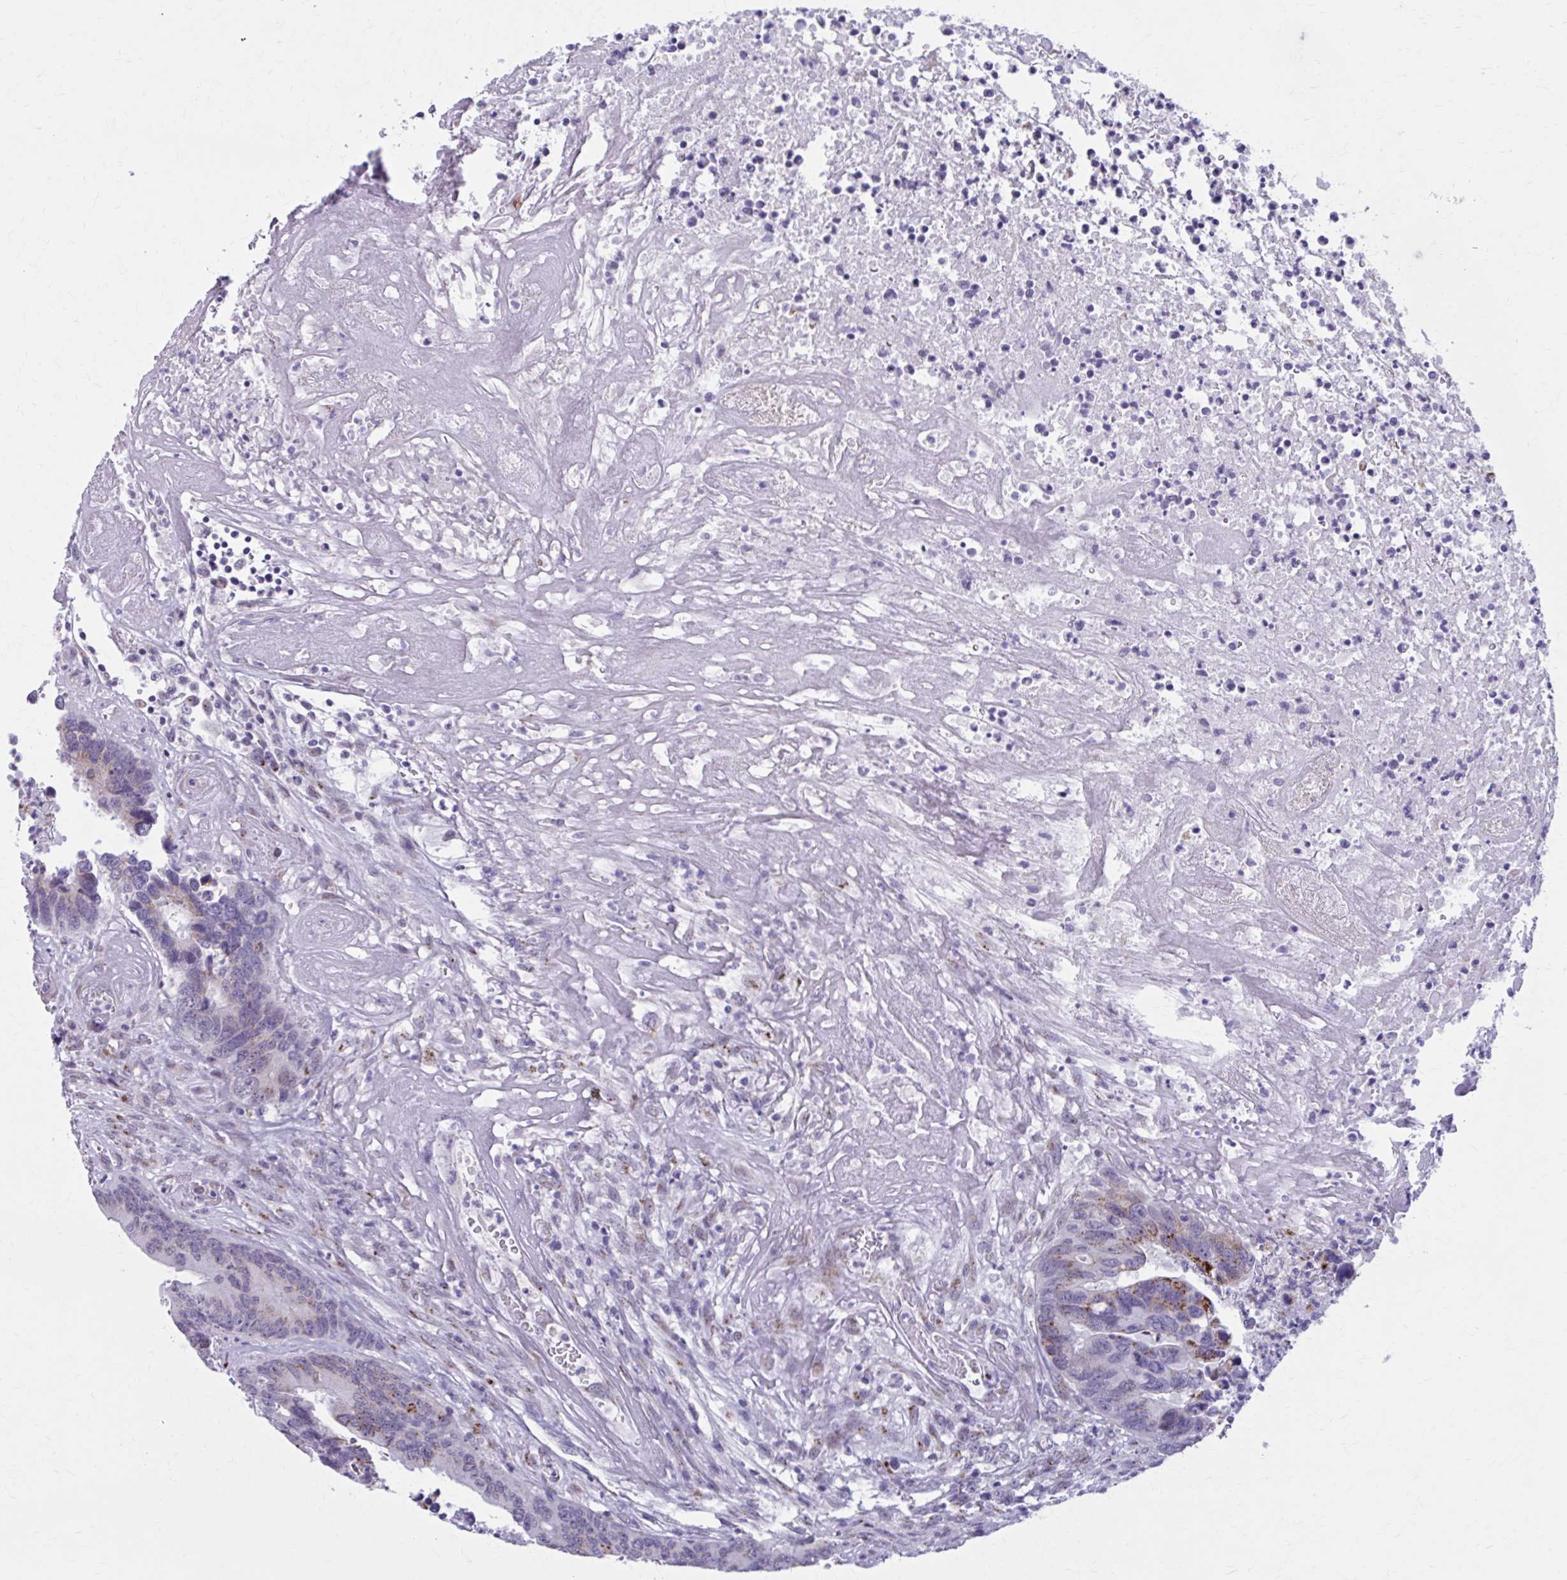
{"staining": {"intensity": "strong", "quantity": "25%-75%", "location": "cytoplasmic/membranous"}, "tissue": "colorectal cancer", "cell_type": "Tumor cells", "image_type": "cancer", "snomed": [{"axis": "morphology", "description": "Adenocarcinoma, NOS"}, {"axis": "topography", "description": "Colon"}], "caption": "A high amount of strong cytoplasmic/membranous staining is identified in about 25%-75% of tumor cells in colorectal cancer (adenocarcinoma) tissue.", "gene": "ZNF682", "patient": {"sex": "female", "age": 67}}